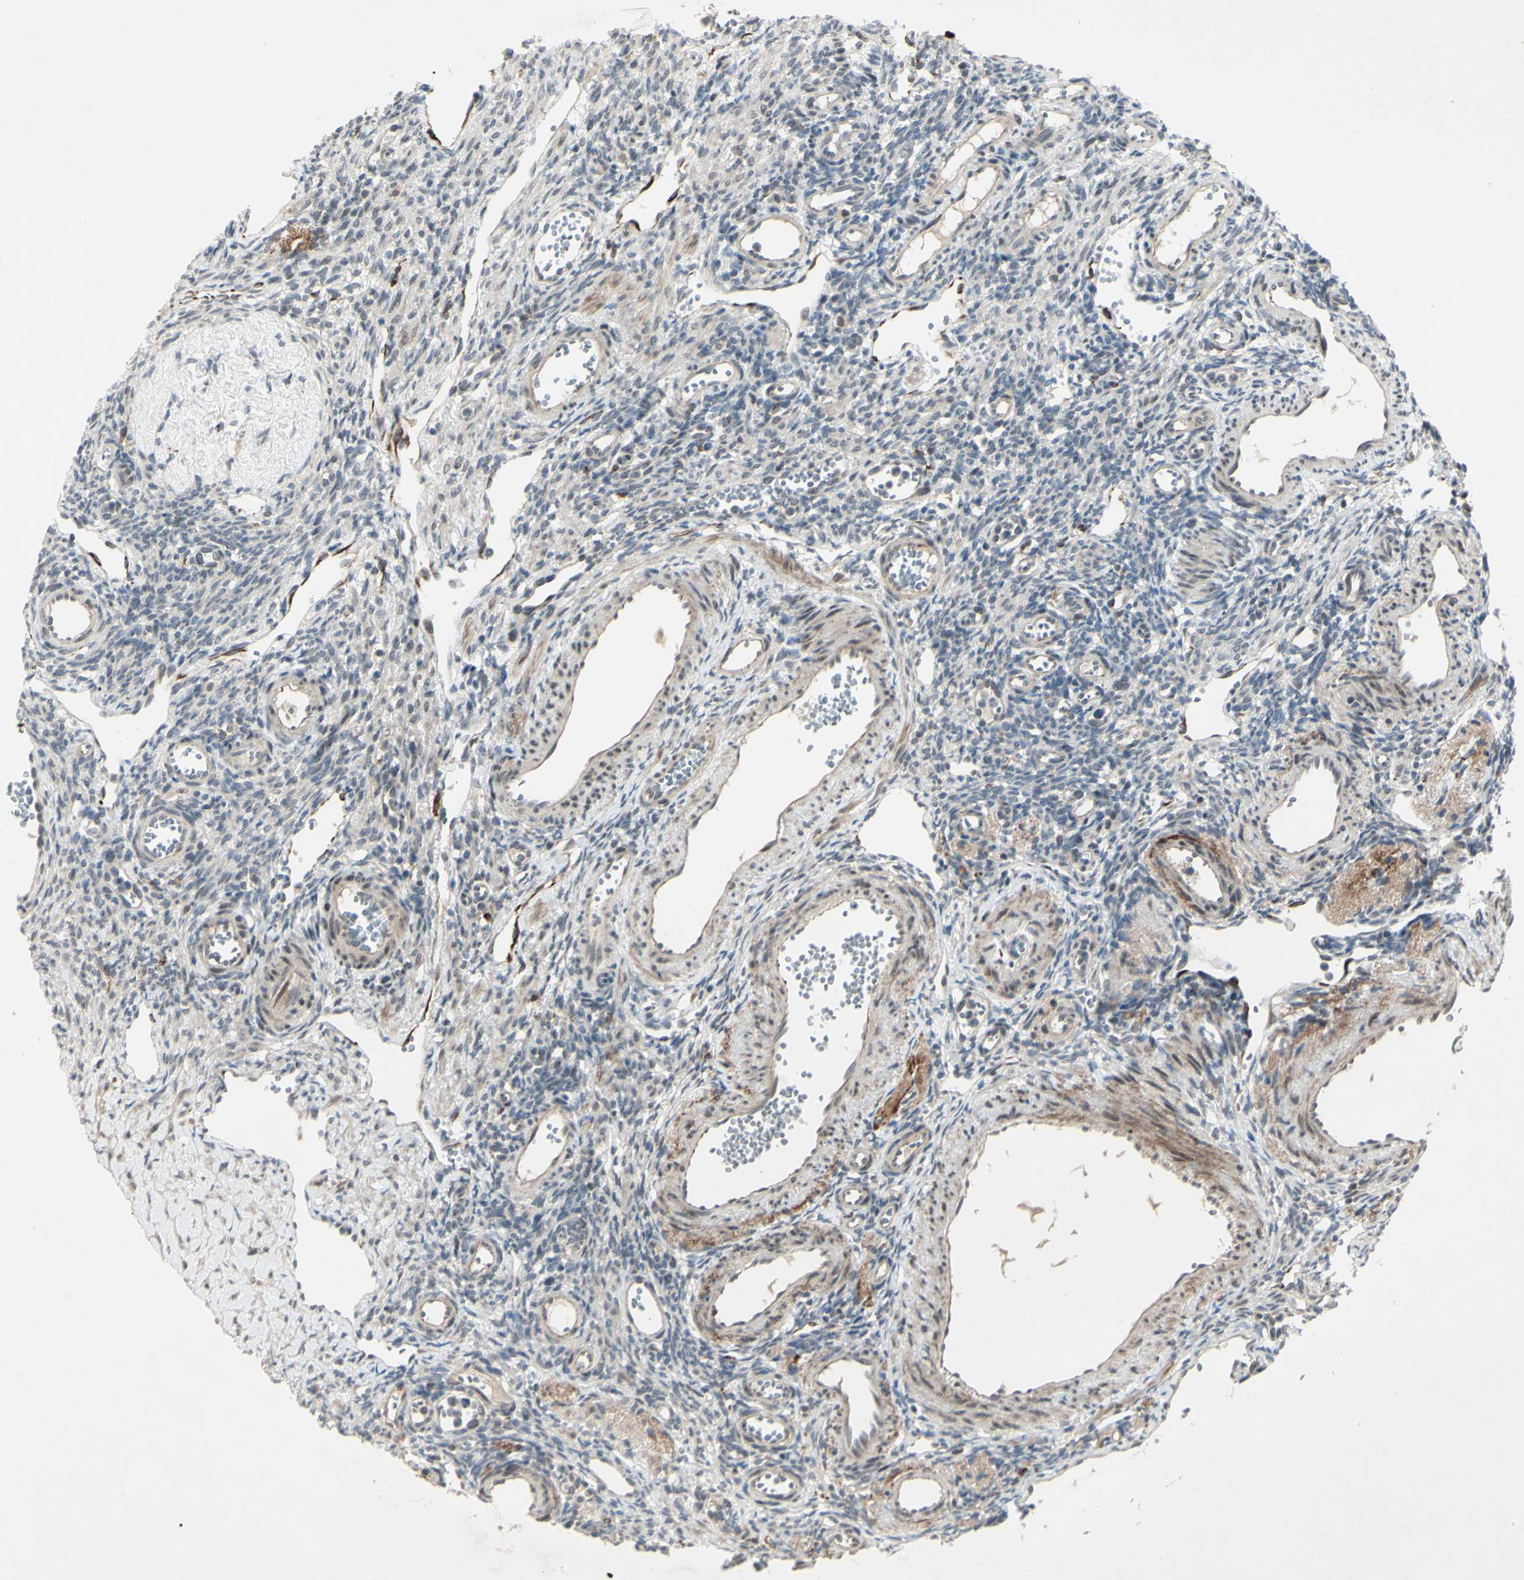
{"staining": {"intensity": "weak", "quantity": "<25%", "location": "cytoplasmic/membranous"}, "tissue": "ovary", "cell_type": "Ovarian stroma cells", "image_type": "normal", "snomed": [{"axis": "morphology", "description": "Normal tissue, NOS"}, {"axis": "topography", "description": "Ovary"}], "caption": "Ovary was stained to show a protein in brown. There is no significant positivity in ovarian stroma cells. Nuclei are stained in blue.", "gene": "FGFR2", "patient": {"sex": "female", "age": 33}}